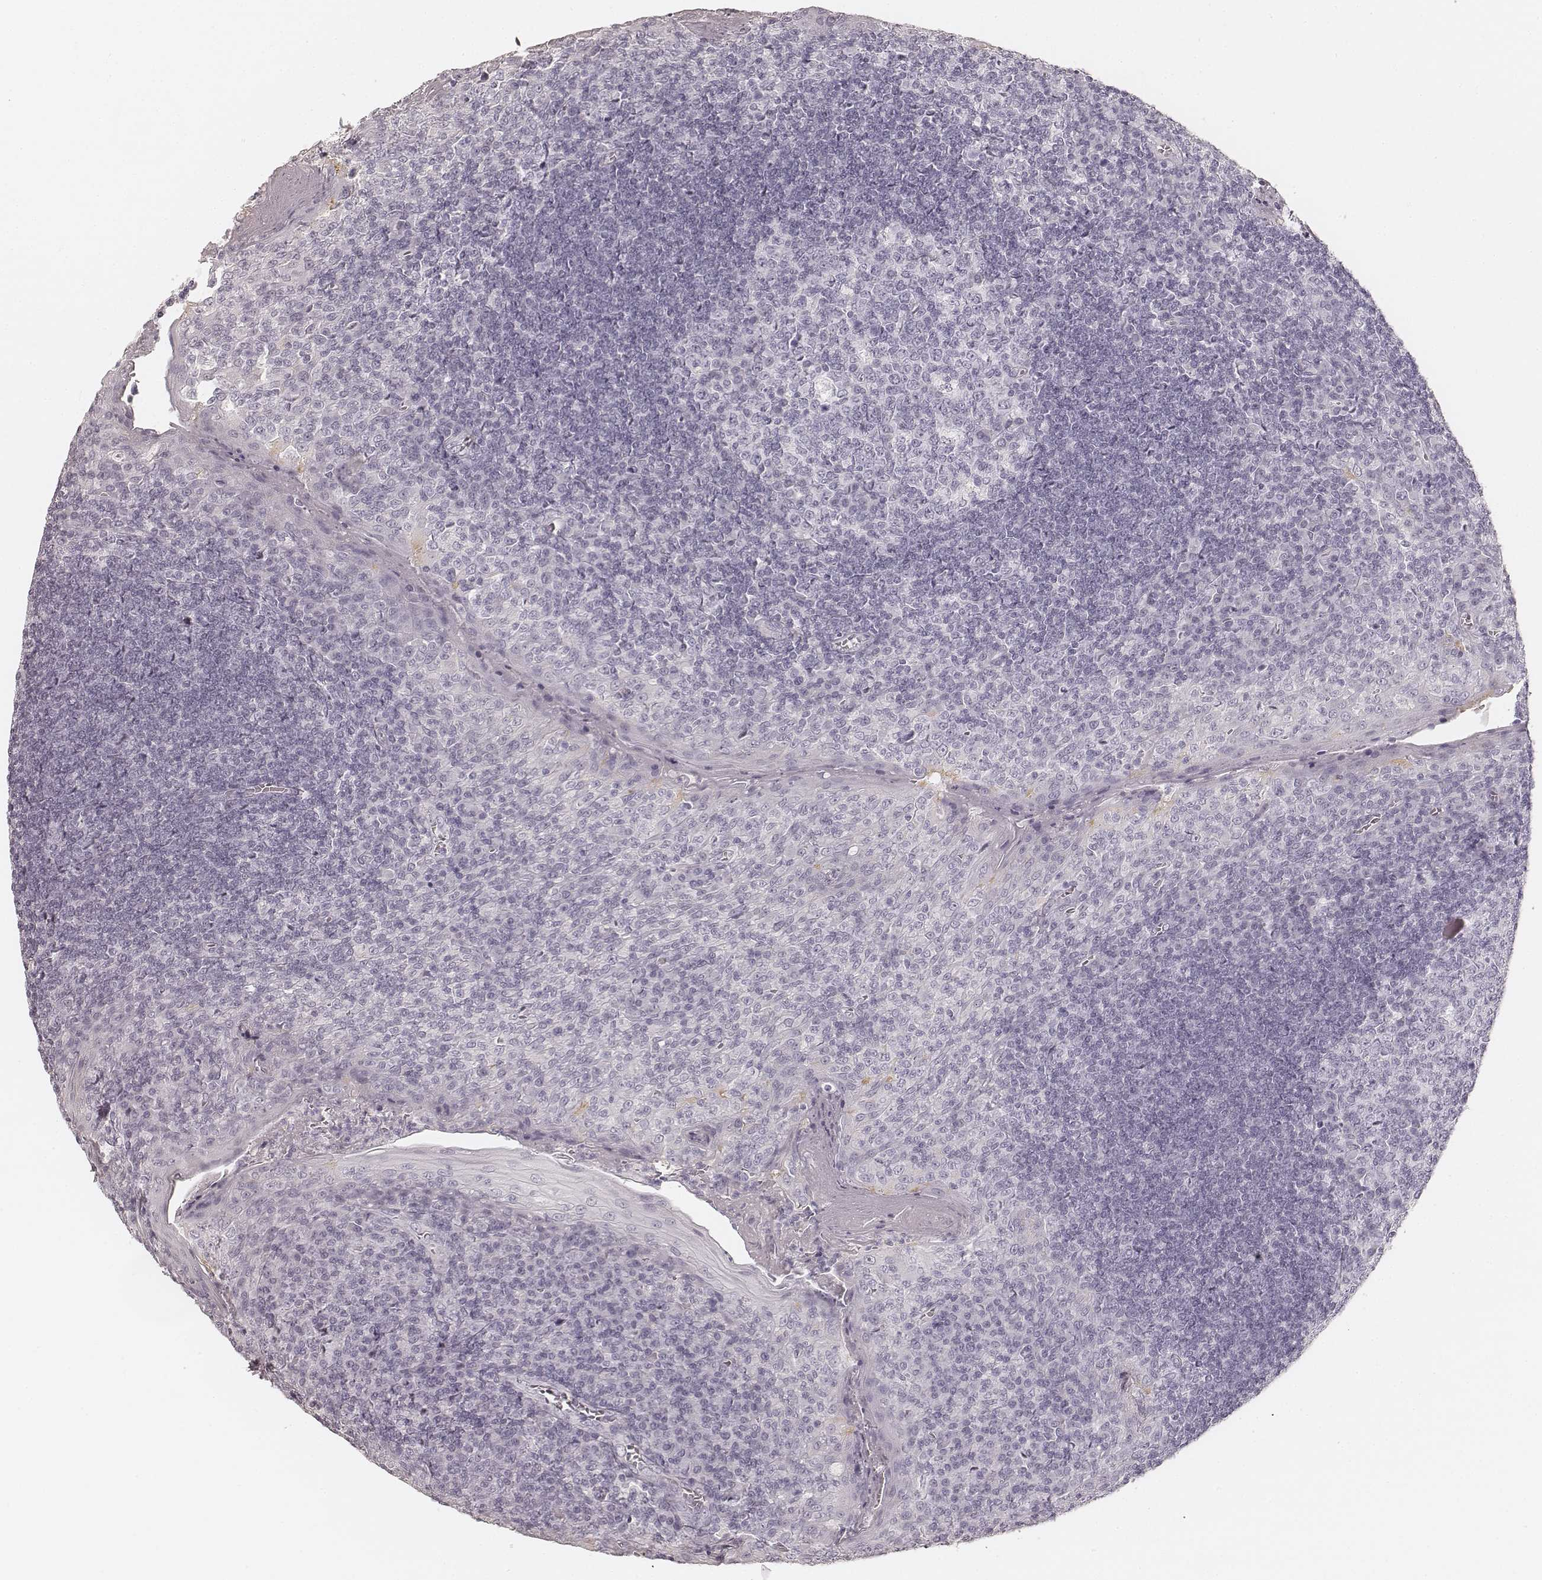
{"staining": {"intensity": "negative", "quantity": "none", "location": "none"}, "tissue": "tonsil", "cell_type": "Germinal center cells", "image_type": "normal", "snomed": [{"axis": "morphology", "description": "Normal tissue, NOS"}, {"axis": "topography", "description": "Tonsil"}], "caption": "Micrograph shows no significant protein positivity in germinal center cells of normal tonsil.", "gene": "HNF4G", "patient": {"sex": "female", "age": 13}}